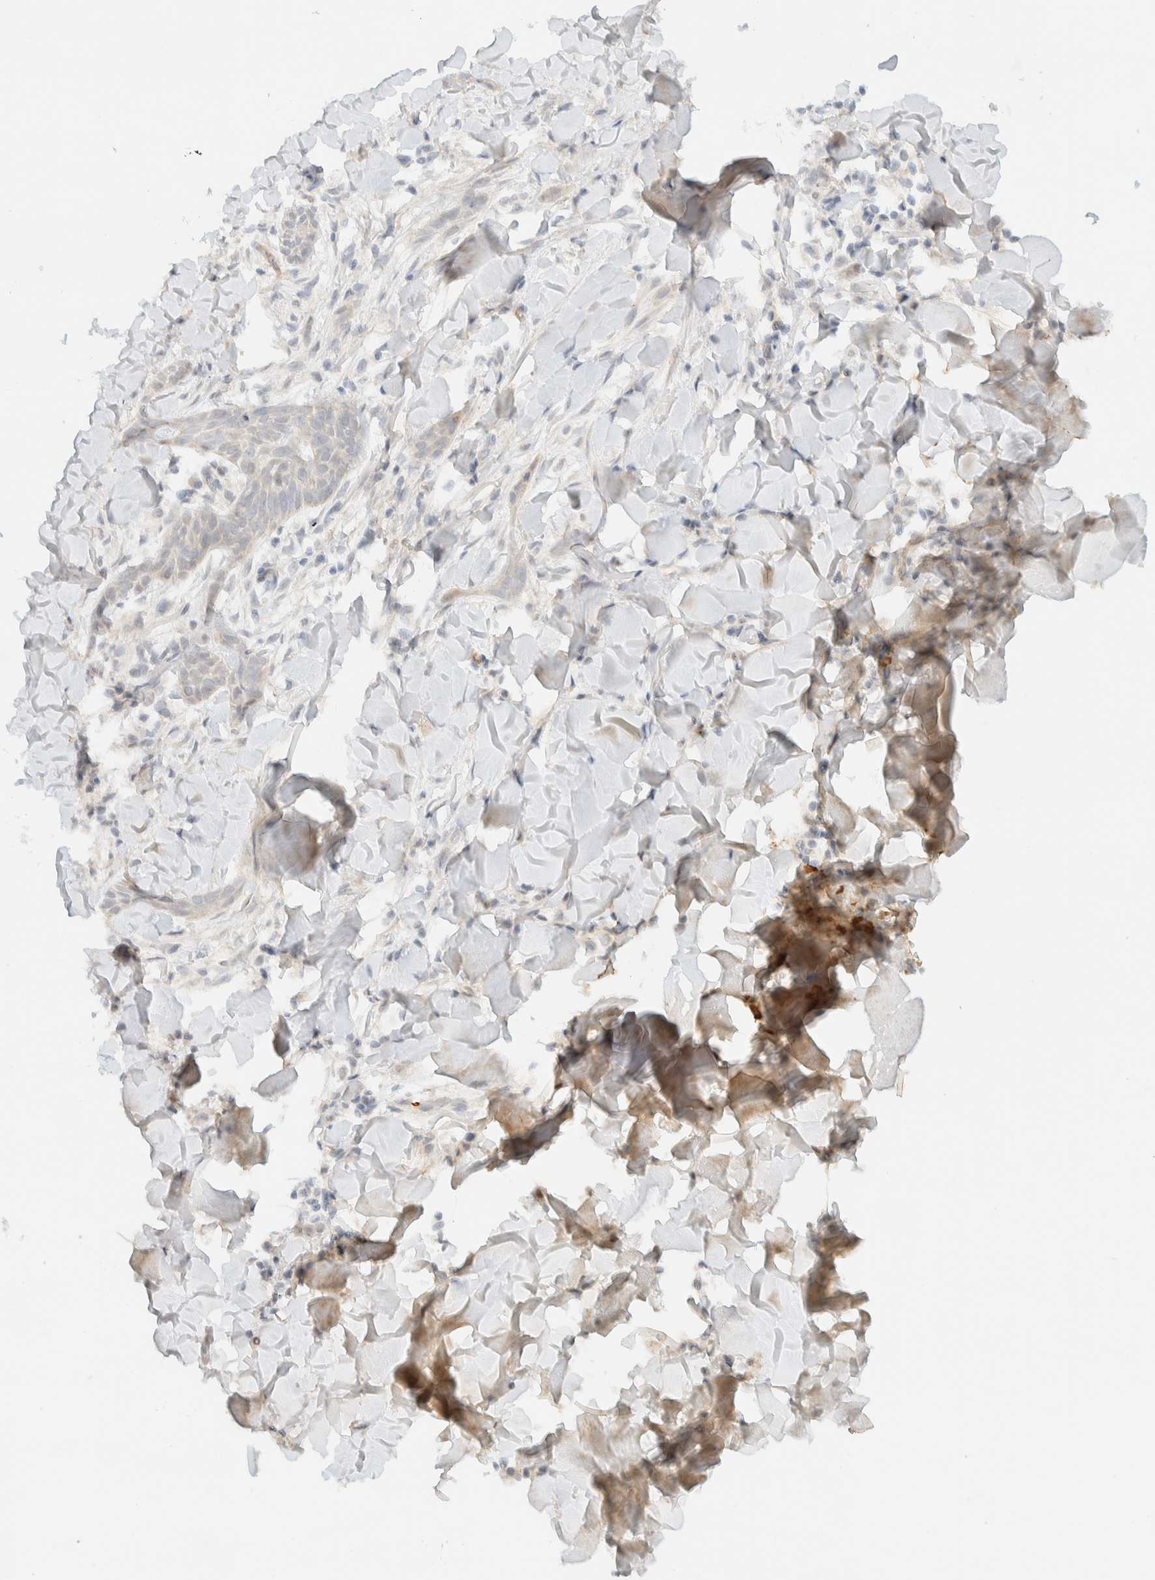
{"staining": {"intensity": "weak", "quantity": "<25%", "location": "cytoplasmic/membranous"}, "tissue": "skin cancer", "cell_type": "Tumor cells", "image_type": "cancer", "snomed": [{"axis": "morphology", "description": "Basal cell carcinoma"}, {"axis": "topography", "description": "Skin"}], "caption": "Immunohistochemistry (IHC) of human skin basal cell carcinoma displays no positivity in tumor cells.", "gene": "TNK1", "patient": {"sex": "female", "age": 59}}